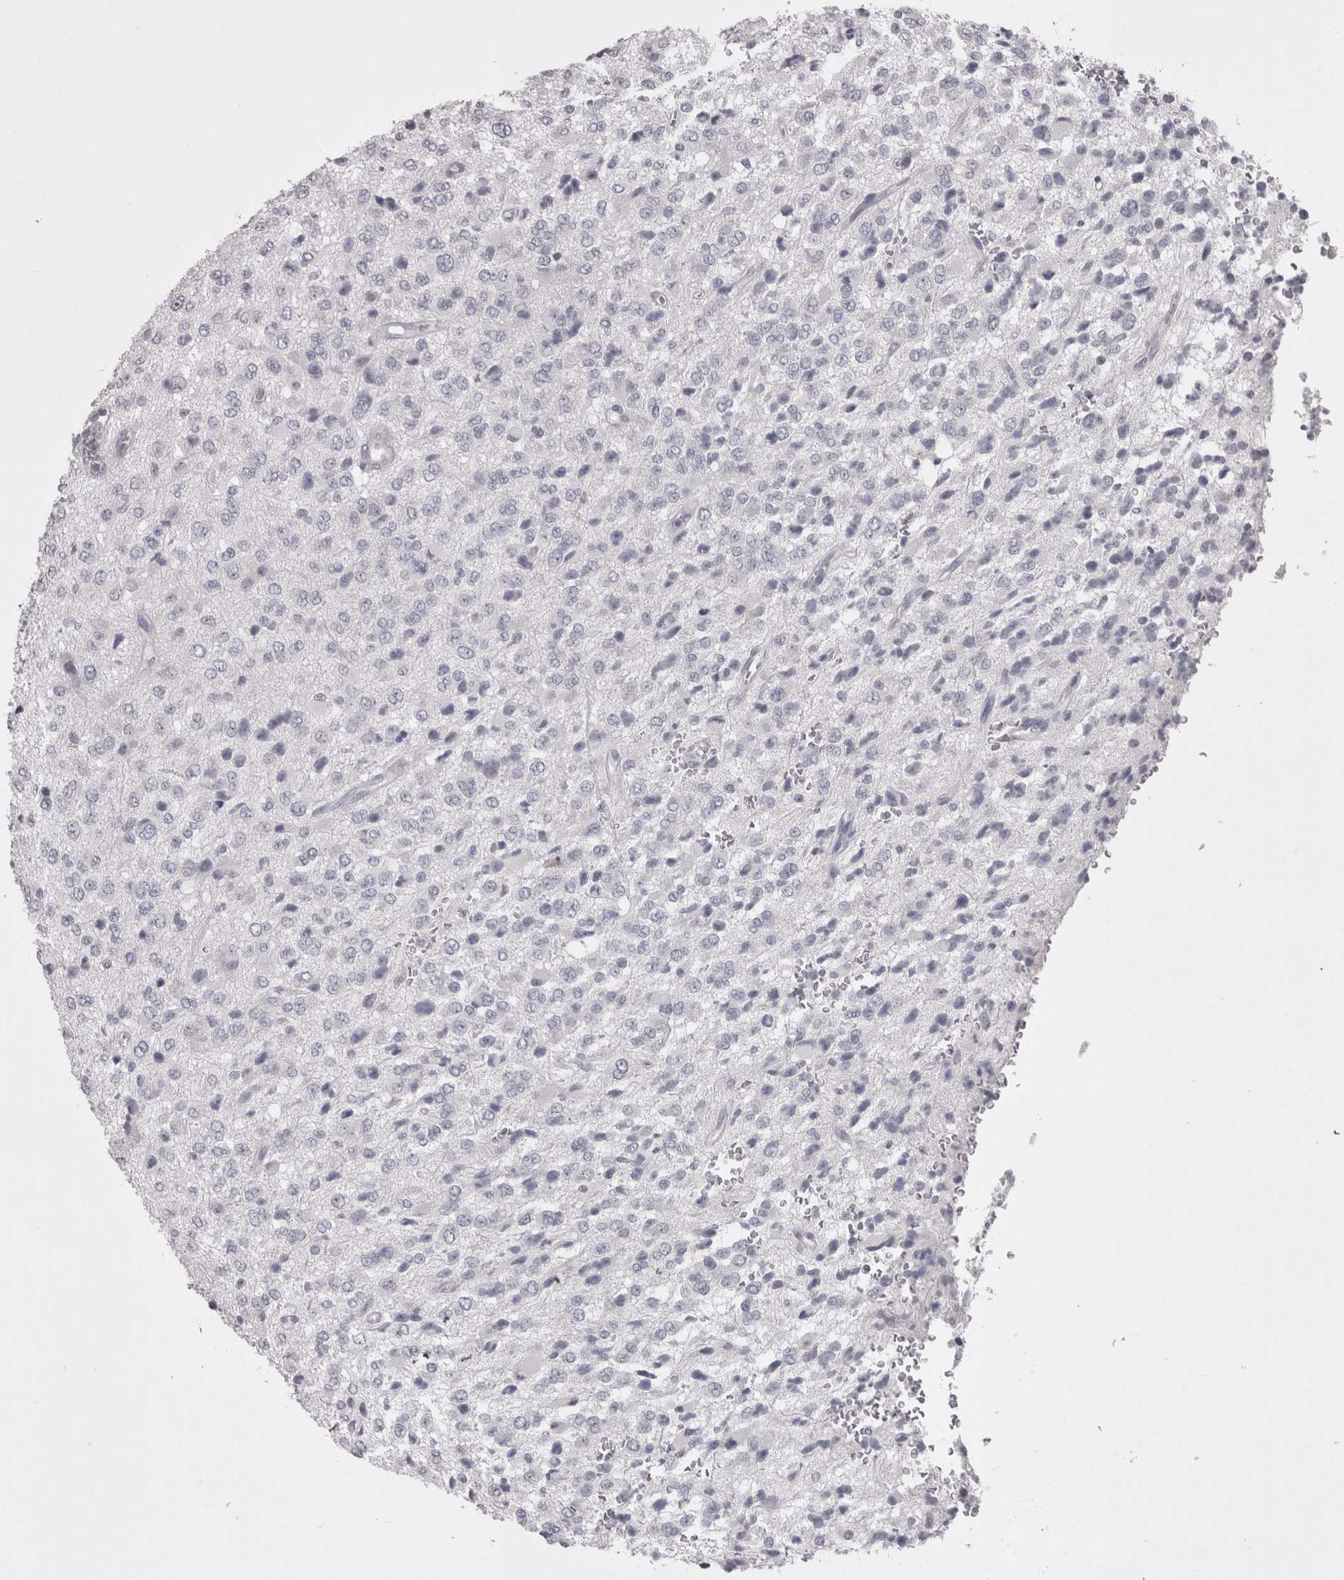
{"staining": {"intensity": "negative", "quantity": "none", "location": "none"}, "tissue": "glioma", "cell_type": "Tumor cells", "image_type": "cancer", "snomed": [{"axis": "morphology", "description": "Glioma, malignant, High grade"}, {"axis": "topography", "description": "pancreas cauda"}], "caption": "Immunohistochemistry of malignant high-grade glioma exhibits no staining in tumor cells.", "gene": "LAX1", "patient": {"sex": "male", "age": 60}}